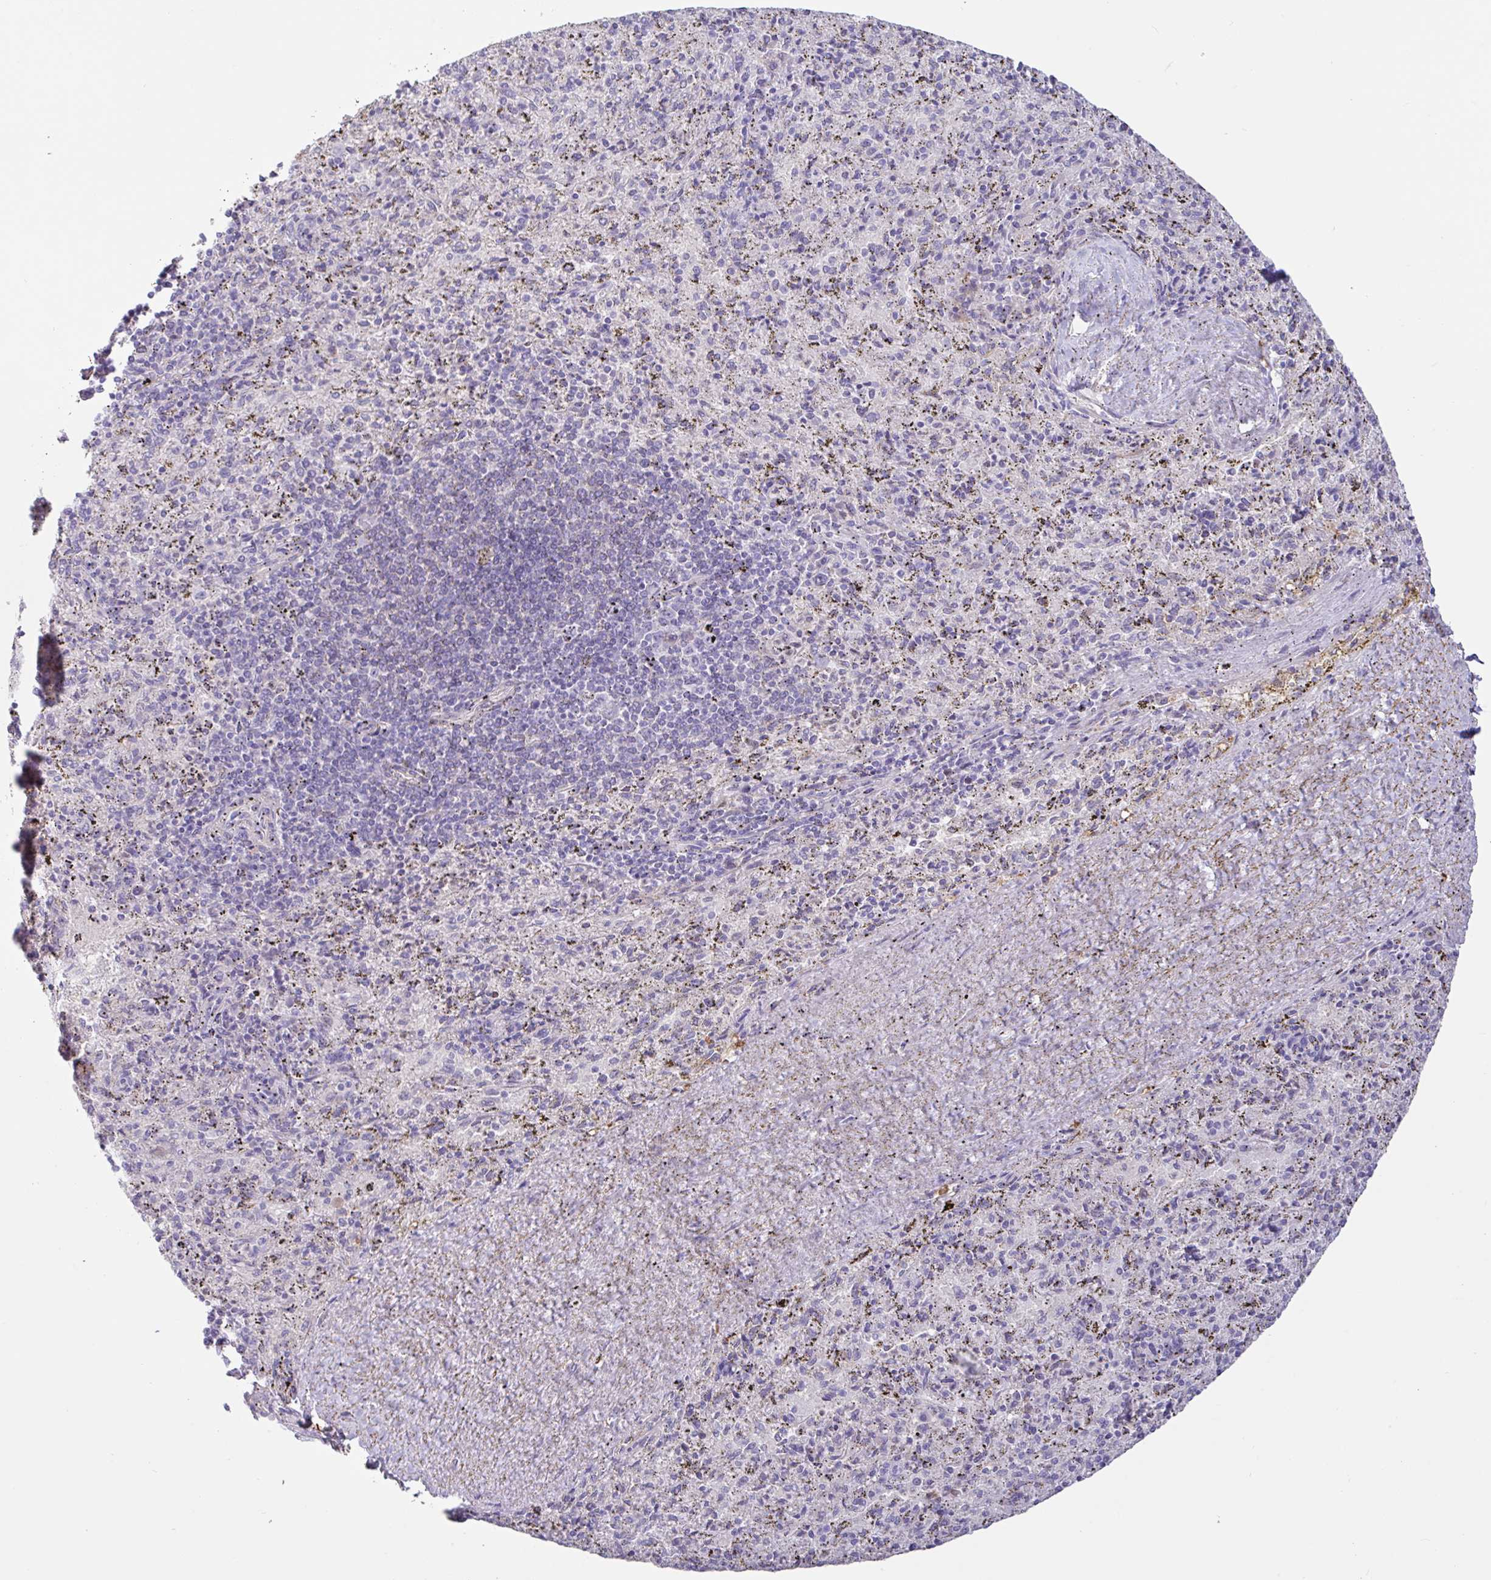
{"staining": {"intensity": "negative", "quantity": "none", "location": "none"}, "tissue": "spleen", "cell_type": "Cells in red pulp", "image_type": "normal", "snomed": [{"axis": "morphology", "description": "Normal tissue, NOS"}, {"axis": "topography", "description": "Spleen"}], "caption": "Micrograph shows no significant protein staining in cells in red pulp of normal spleen.", "gene": "PYGM", "patient": {"sex": "male", "age": 57}}